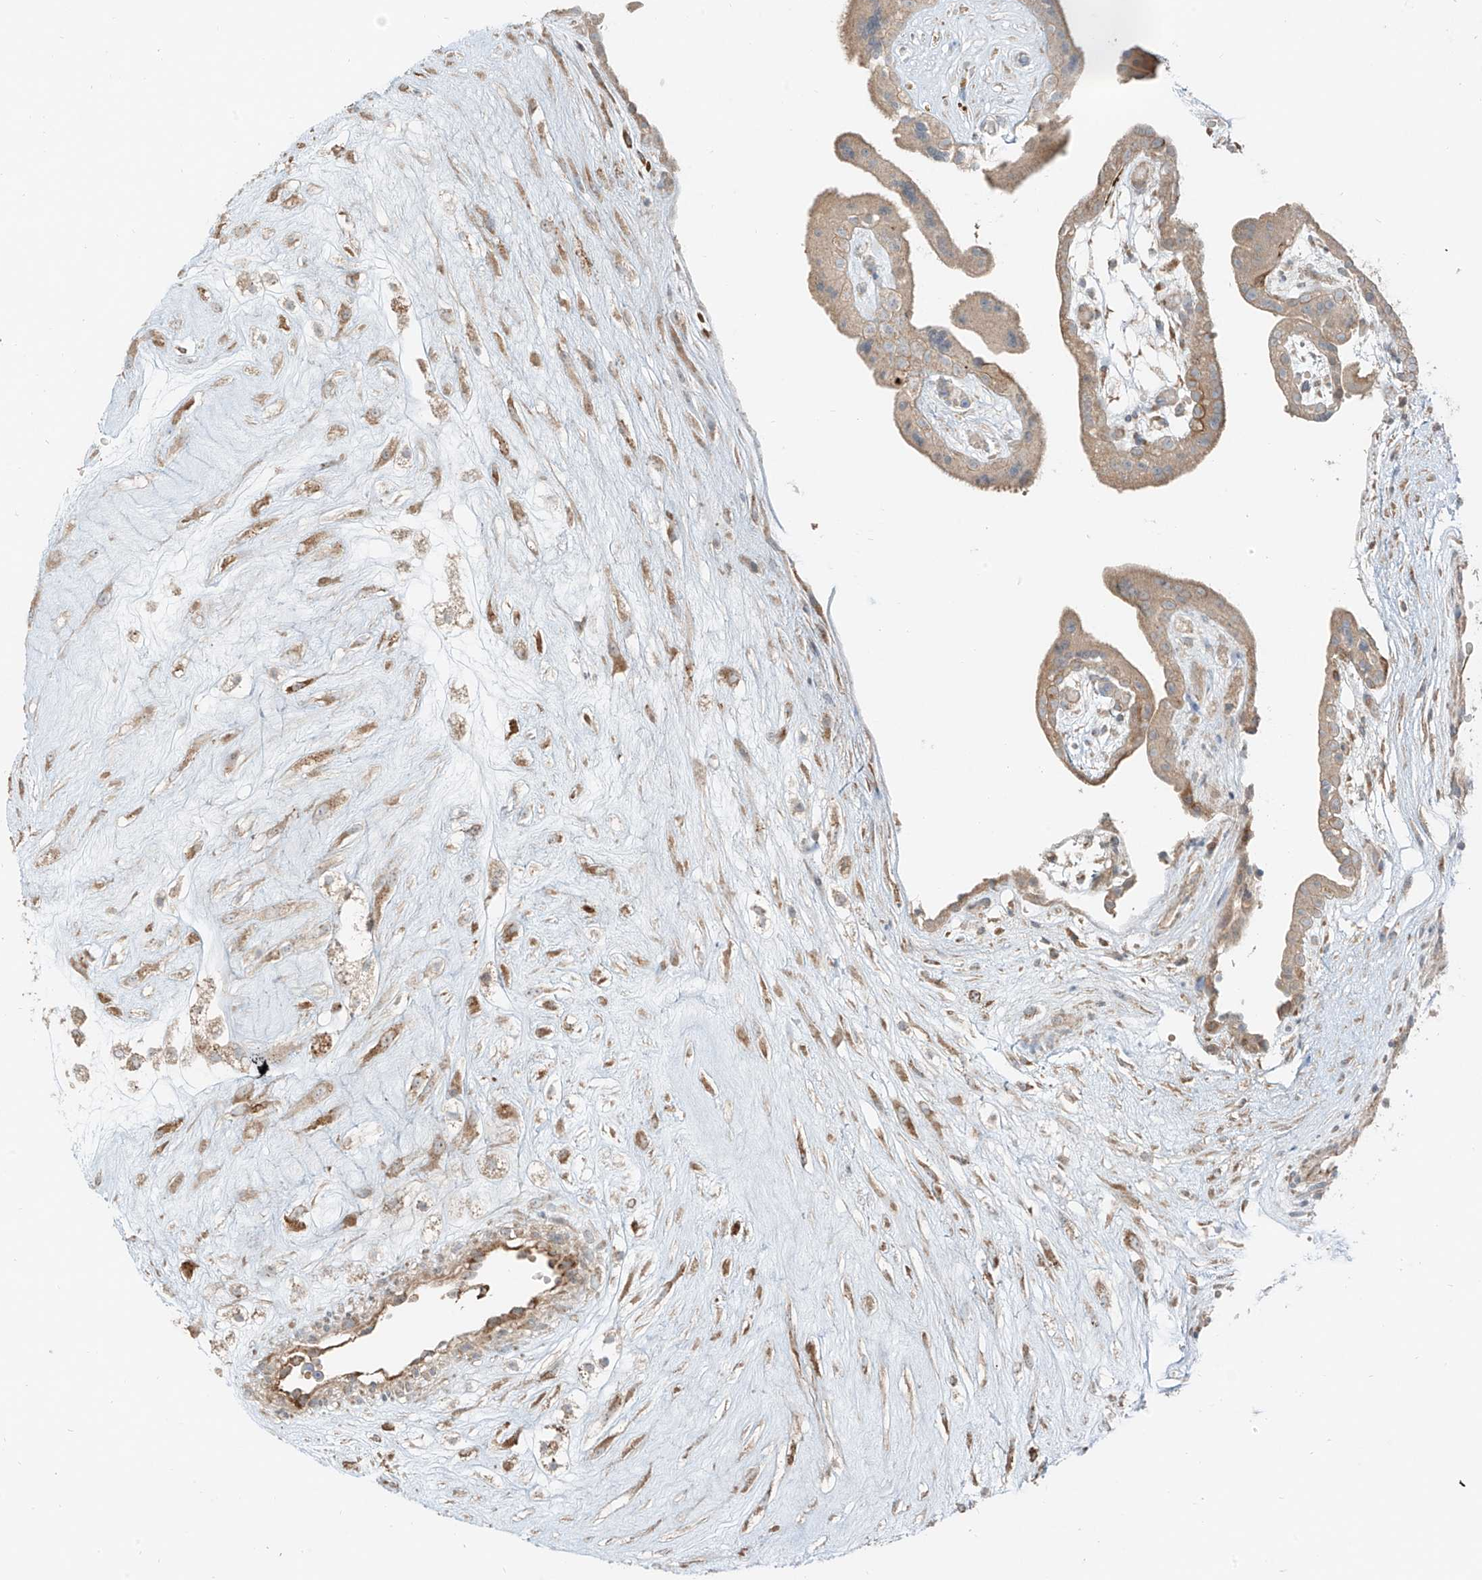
{"staining": {"intensity": "moderate", "quantity": "<25%", "location": "cytoplasmic/membranous"}, "tissue": "placenta", "cell_type": "Trophoblastic cells", "image_type": "normal", "snomed": [{"axis": "morphology", "description": "Normal tissue, NOS"}, {"axis": "topography", "description": "Placenta"}], "caption": "Protein expression analysis of benign placenta reveals moderate cytoplasmic/membranous staining in approximately <25% of trophoblastic cells.", "gene": "FSTL1", "patient": {"sex": "female", "age": 18}}